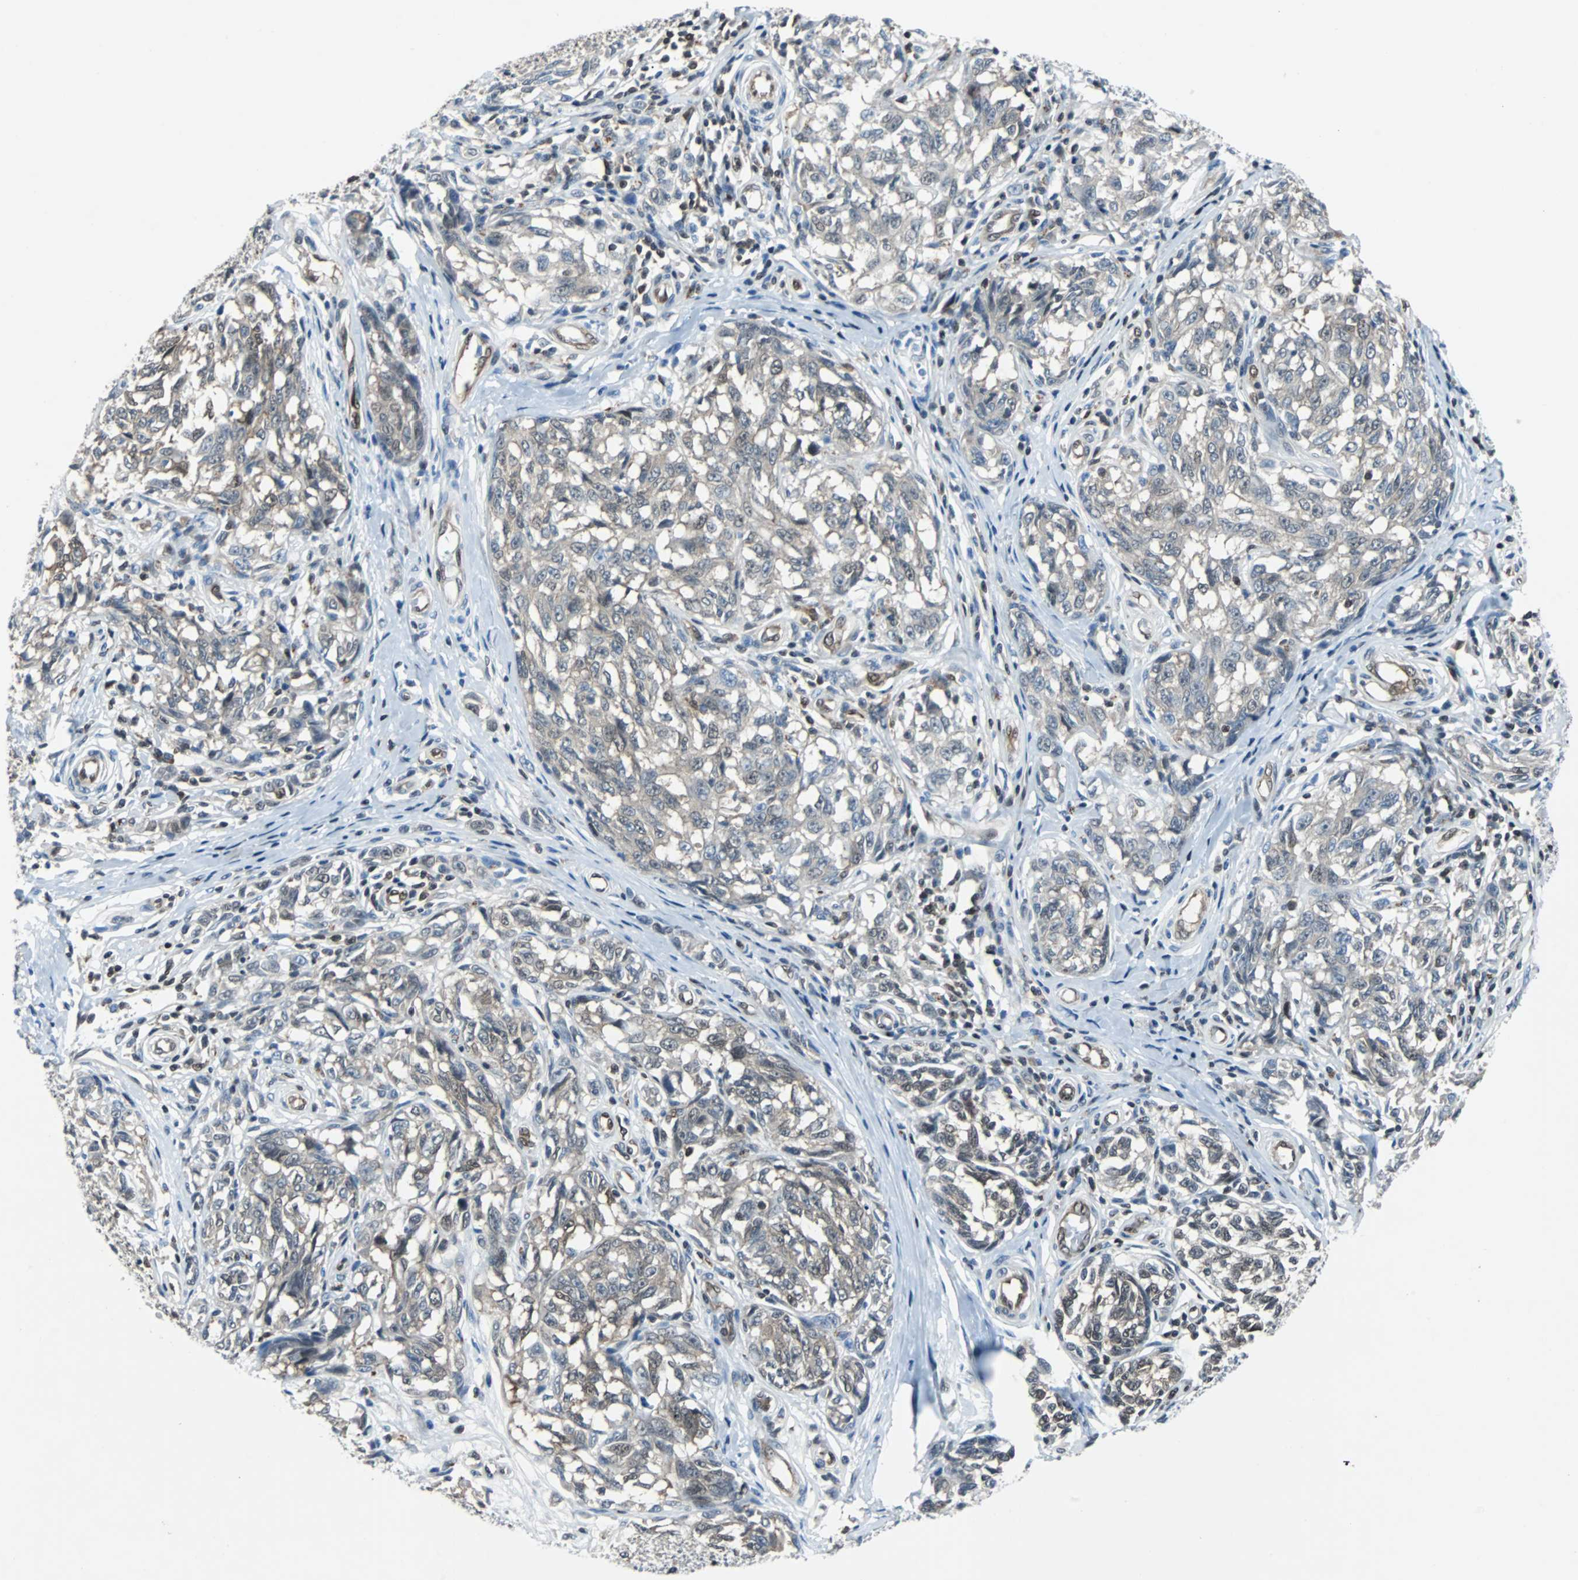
{"staining": {"intensity": "weak", "quantity": "<25%", "location": "cytoplasmic/membranous,nuclear"}, "tissue": "melanoma", "cell_type": "Tumor cells", "image_type": "cancer", "snomed": [{"axis": "morphology", "description": "Malignant melanoma, NOS"}, {"axis": "topography", "description": "Skin"}], "caption": "Immunohistochemistry (IHC) photomicrograph of neoplastic tissue: melanoma stained with DAB demonstrates no significant protein positivity in tumor cells.", "gene": "MAP2K6", "patient": {"sex": "female", "age": 64}}